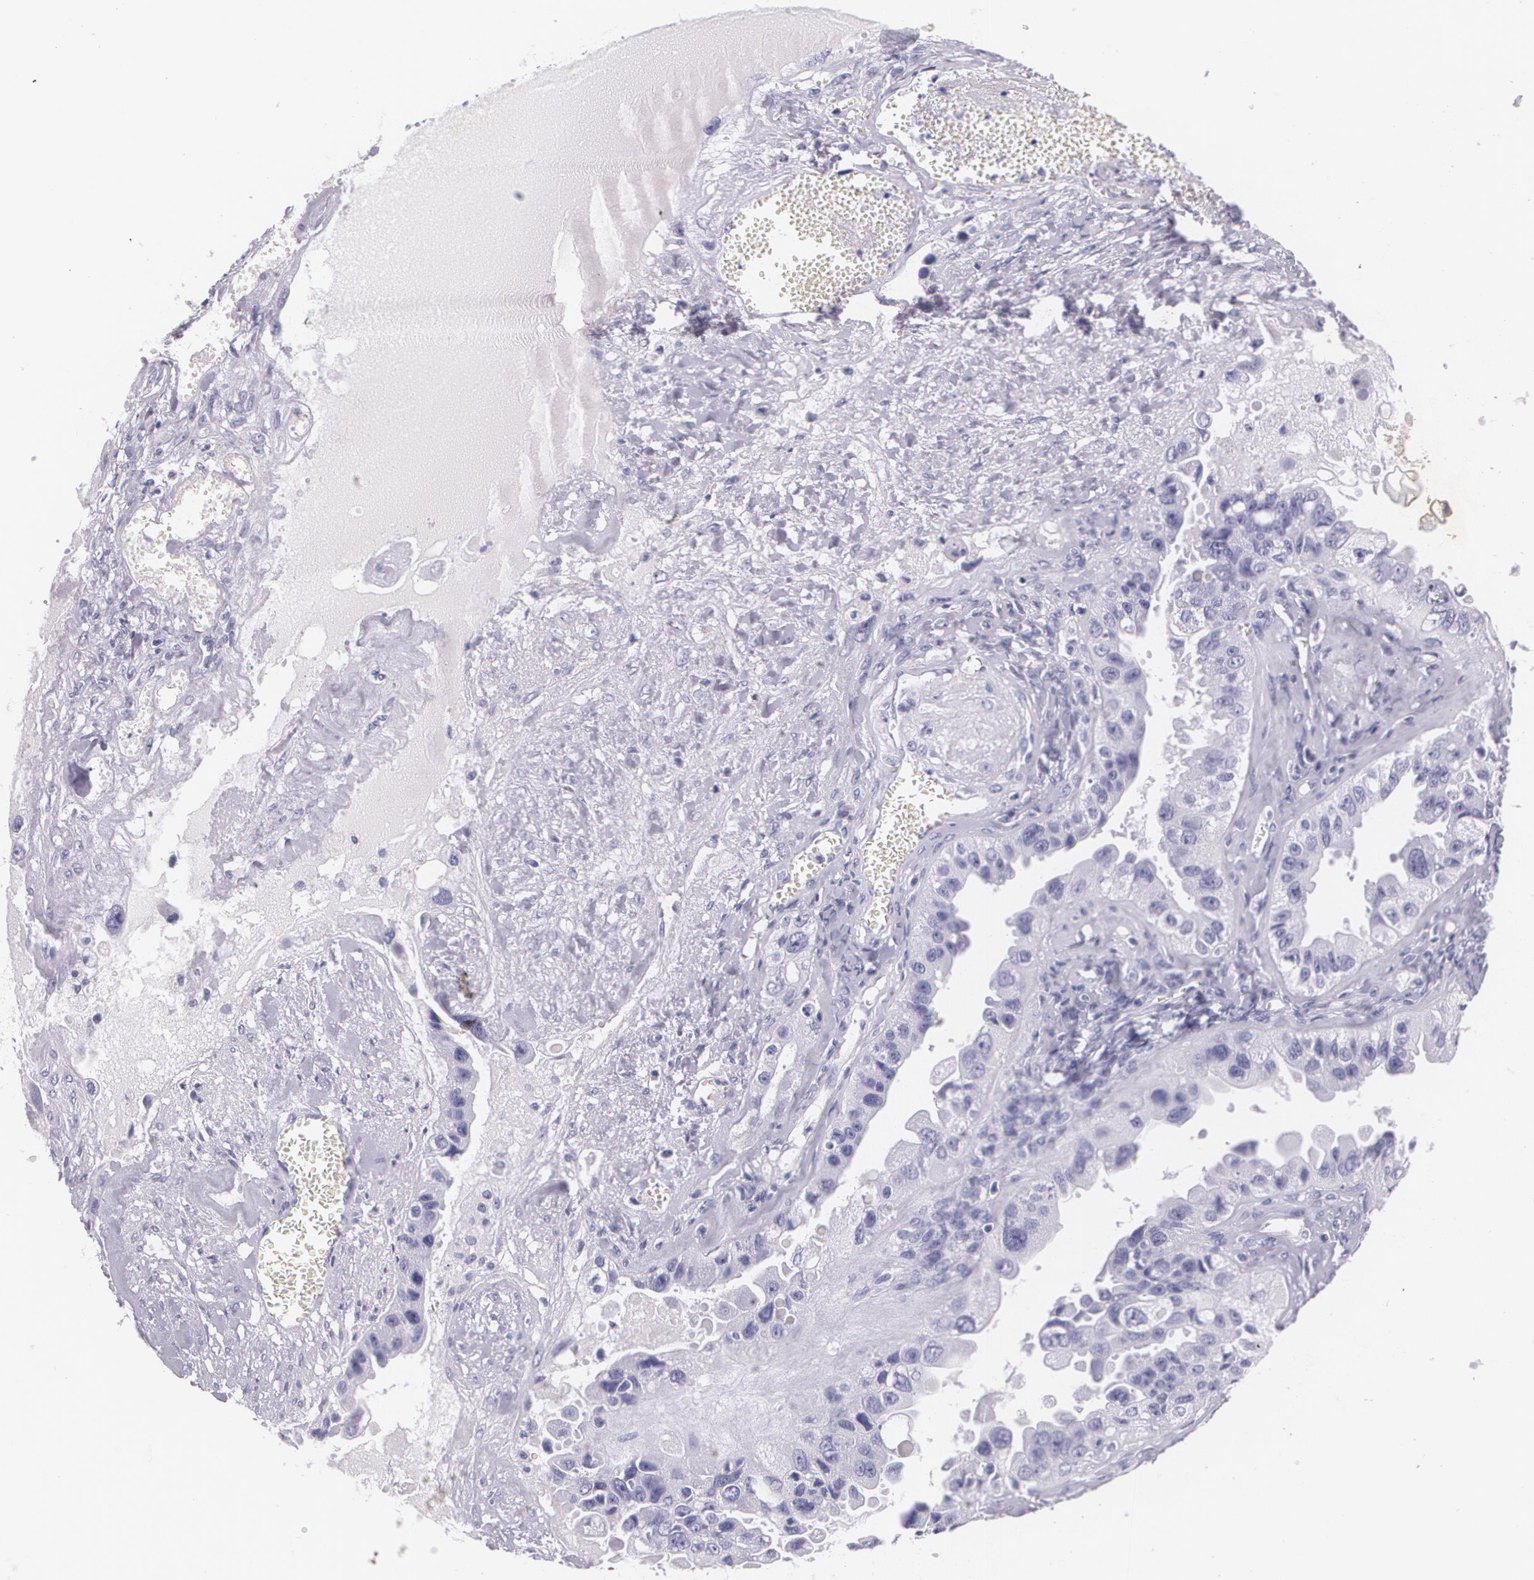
{"staining": {"intensity": "negative", "quantity": "none", "location": "none"}, "tissue": "ovarian cancer", "cell_type": "Tumor cells", "image_type": "cancer", "snomed": [{"axis": "morphology", "description": "Carcinoma, endometroid"}, {"axis": "topography", "description": "Ovary"}], "caption": "An image of ovarian cancer (endometroid carcinoma) stained for a protein shows no brown staining in tumor cells. (DAB immunohistochemistry (IHC) with hematoxylin counter stain).", "gene": "DLG4", "patient": {"sex": "female", "age": 85}}